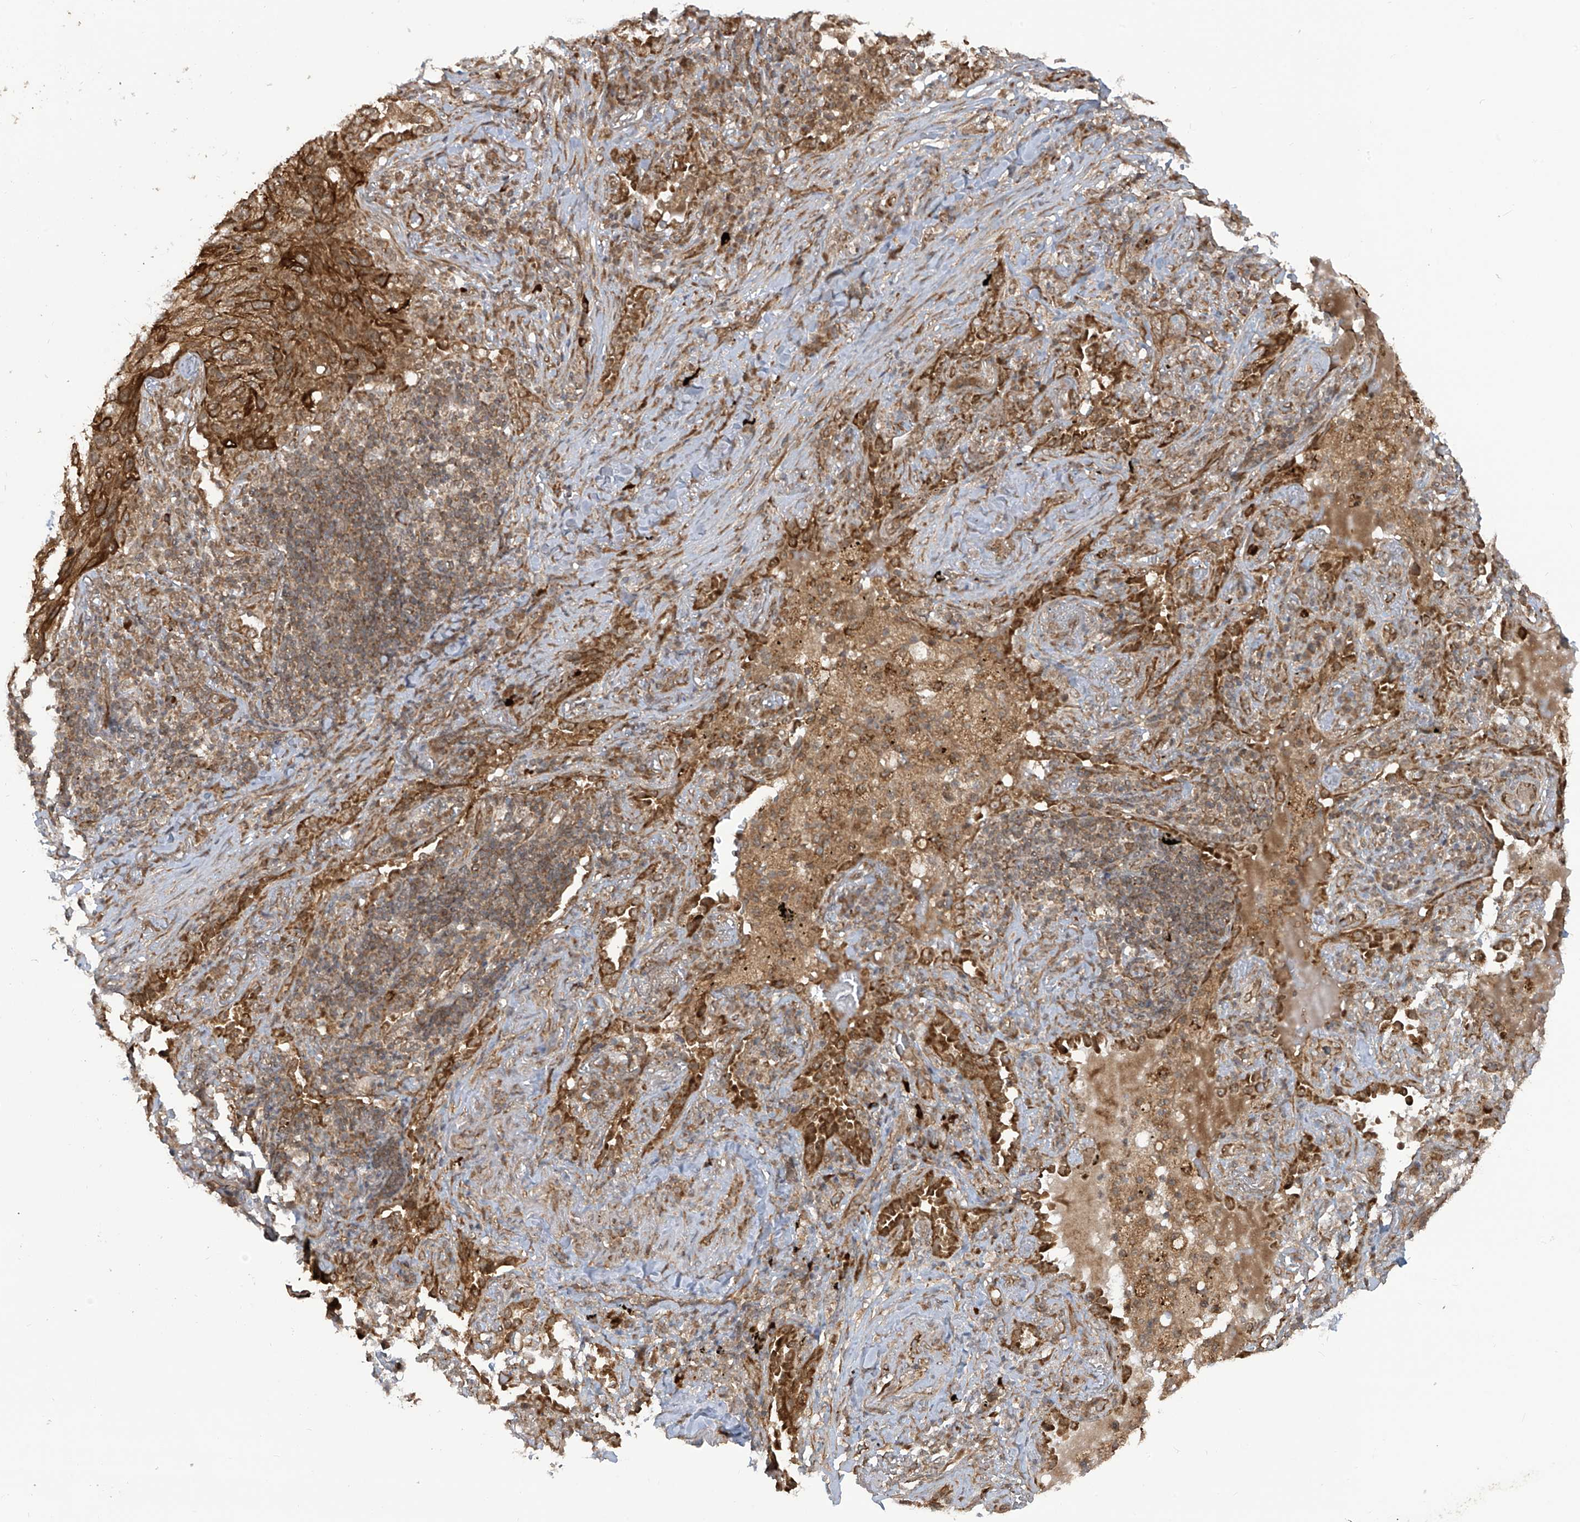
{"staining": {"intensity": "moderate", "quantity": ">75%", "location": "cytoplasmic/membranous"}, "tissue": "lung cancer", "cell_type": "Tumor cells", "image_type": "cancer", "snomed": [{"axis": "morphology", "description": "Squamous cell carcinoma, NOS"}, {"axis": "topography", "description": "Lung"}], "caption": "Moderate cytoplasmic/membranous expression for a protein is identified in about >75% of tumor cells of lung cancer (squamous cell carcinoma) using IHC.", "gene": "TRIM67", "patient": {"sex": "female", "age": 63}}